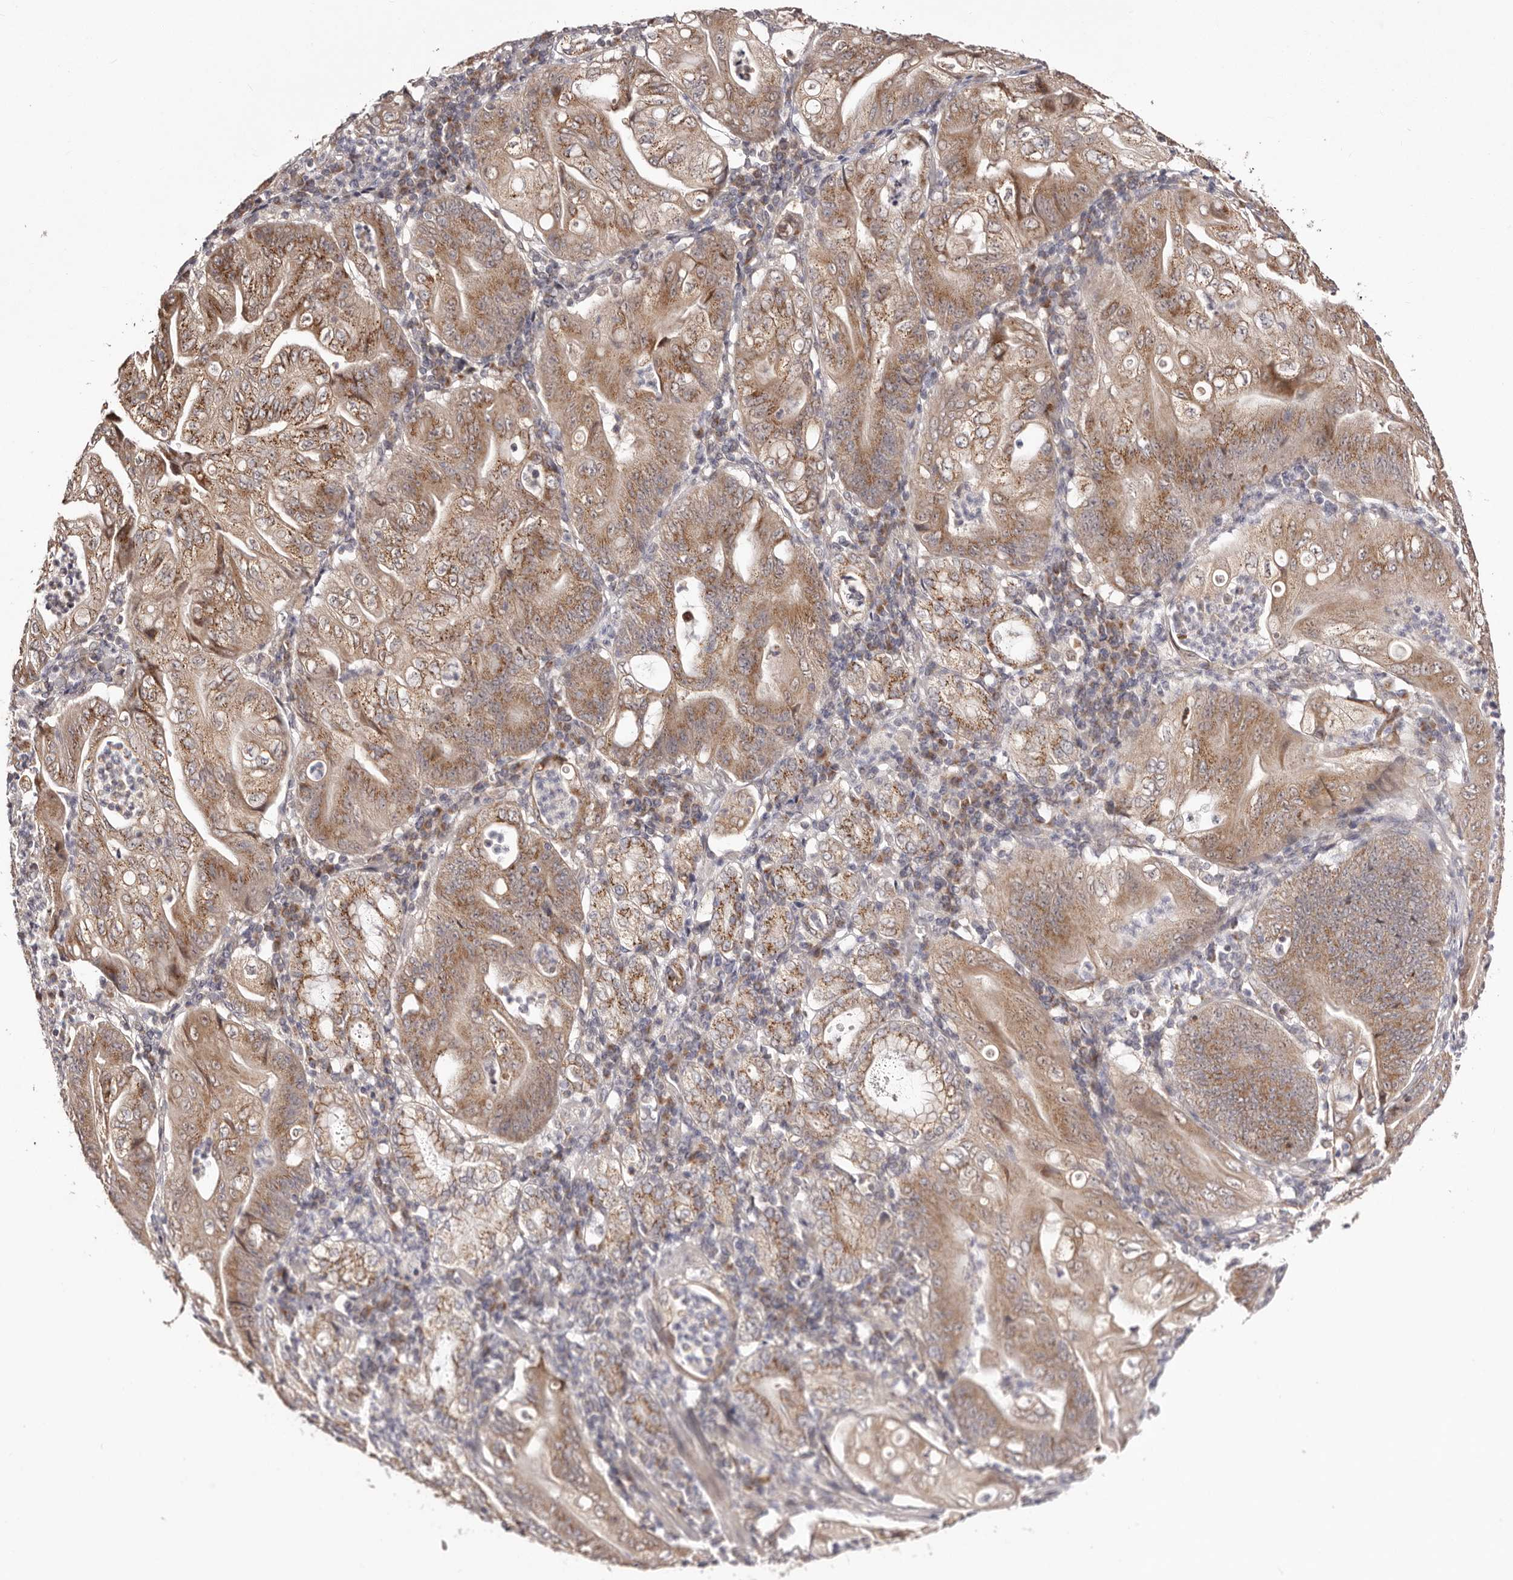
{"staining": {"intensity": "moderate", "quantity": ">75%", "location": "cytoplasmic/membranous"}, "tissue": "stomach cancer", "cell_type": "Tumor cells", "image_type": "cancer", "snomed": [{"axis": "morphology", "description": "Adenocarcinoma, NOS"}, {"axis": "topography", "description": "Stomach"}], "caption": "Stomach cancer (adenocarcinoma) stained with immunohistochemistry (IHC) demonstrates moderate cytoplasmic/membranous expression in approximately >75% of tumor cells.", "gene": "EGR3", "patient": {"sex": "female", "age": 73}}